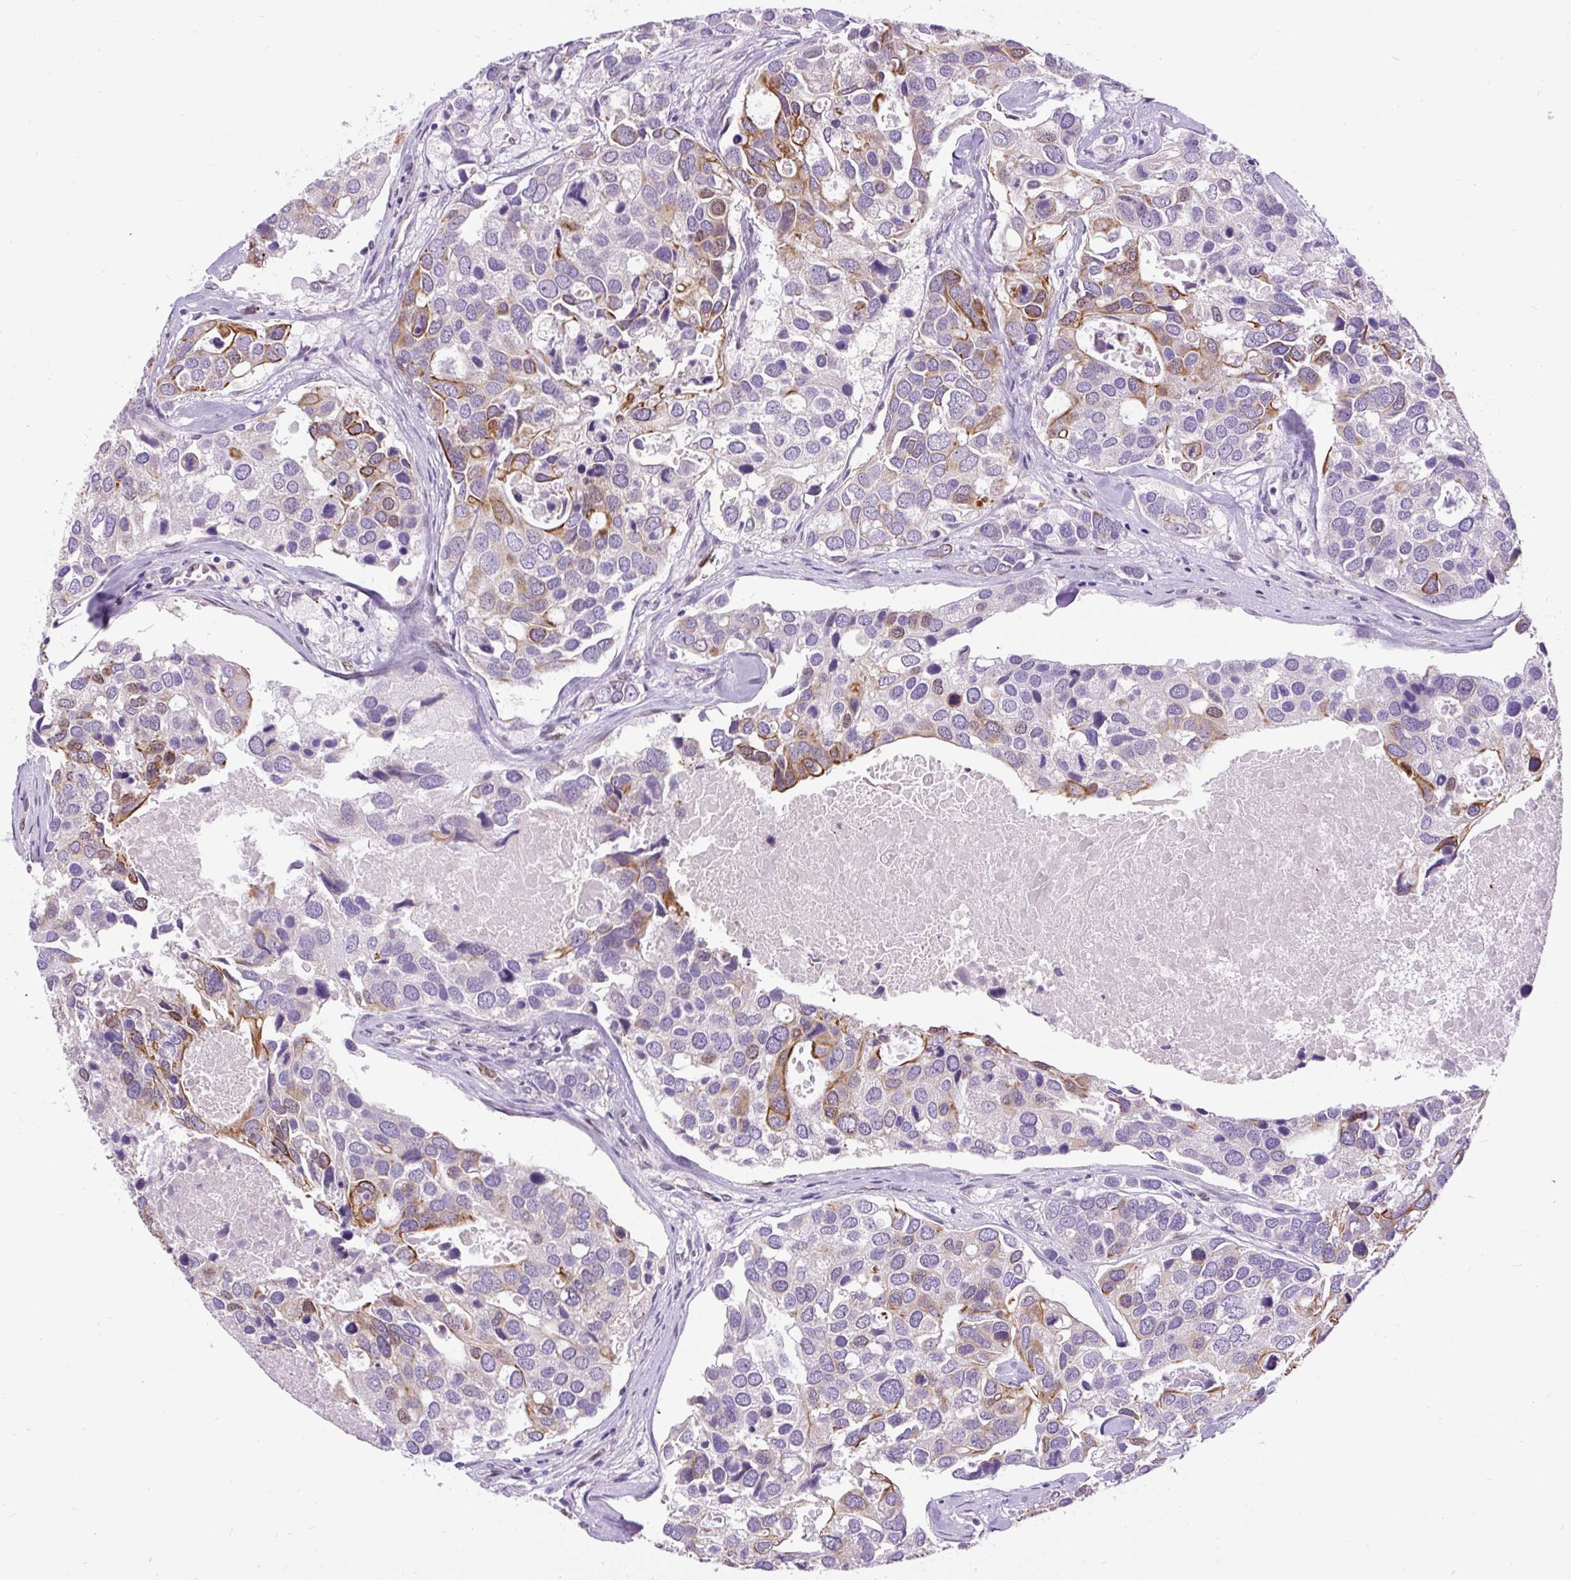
{"staining": {"intensity": "moderate", "quantity": "<25%", "location": "cytoplasmic/membranous"}, "tissue": "breast cancer", "cell_type": "Tumor cells", "image_type": "cancer", "snomed": [{"axis": "morphology", "description": "Duct carcinoma"}, {"axis": "topography", "description": "Breast"}], "caption": "The immunohistochemical stain highlights moderate cytoplasmic/membranous positivity in tumor cells of infiltrating ductal carcinoma (breast) tissue.", "gene": "ZNF672", "patient": {"sex": "female", "age": 83}}